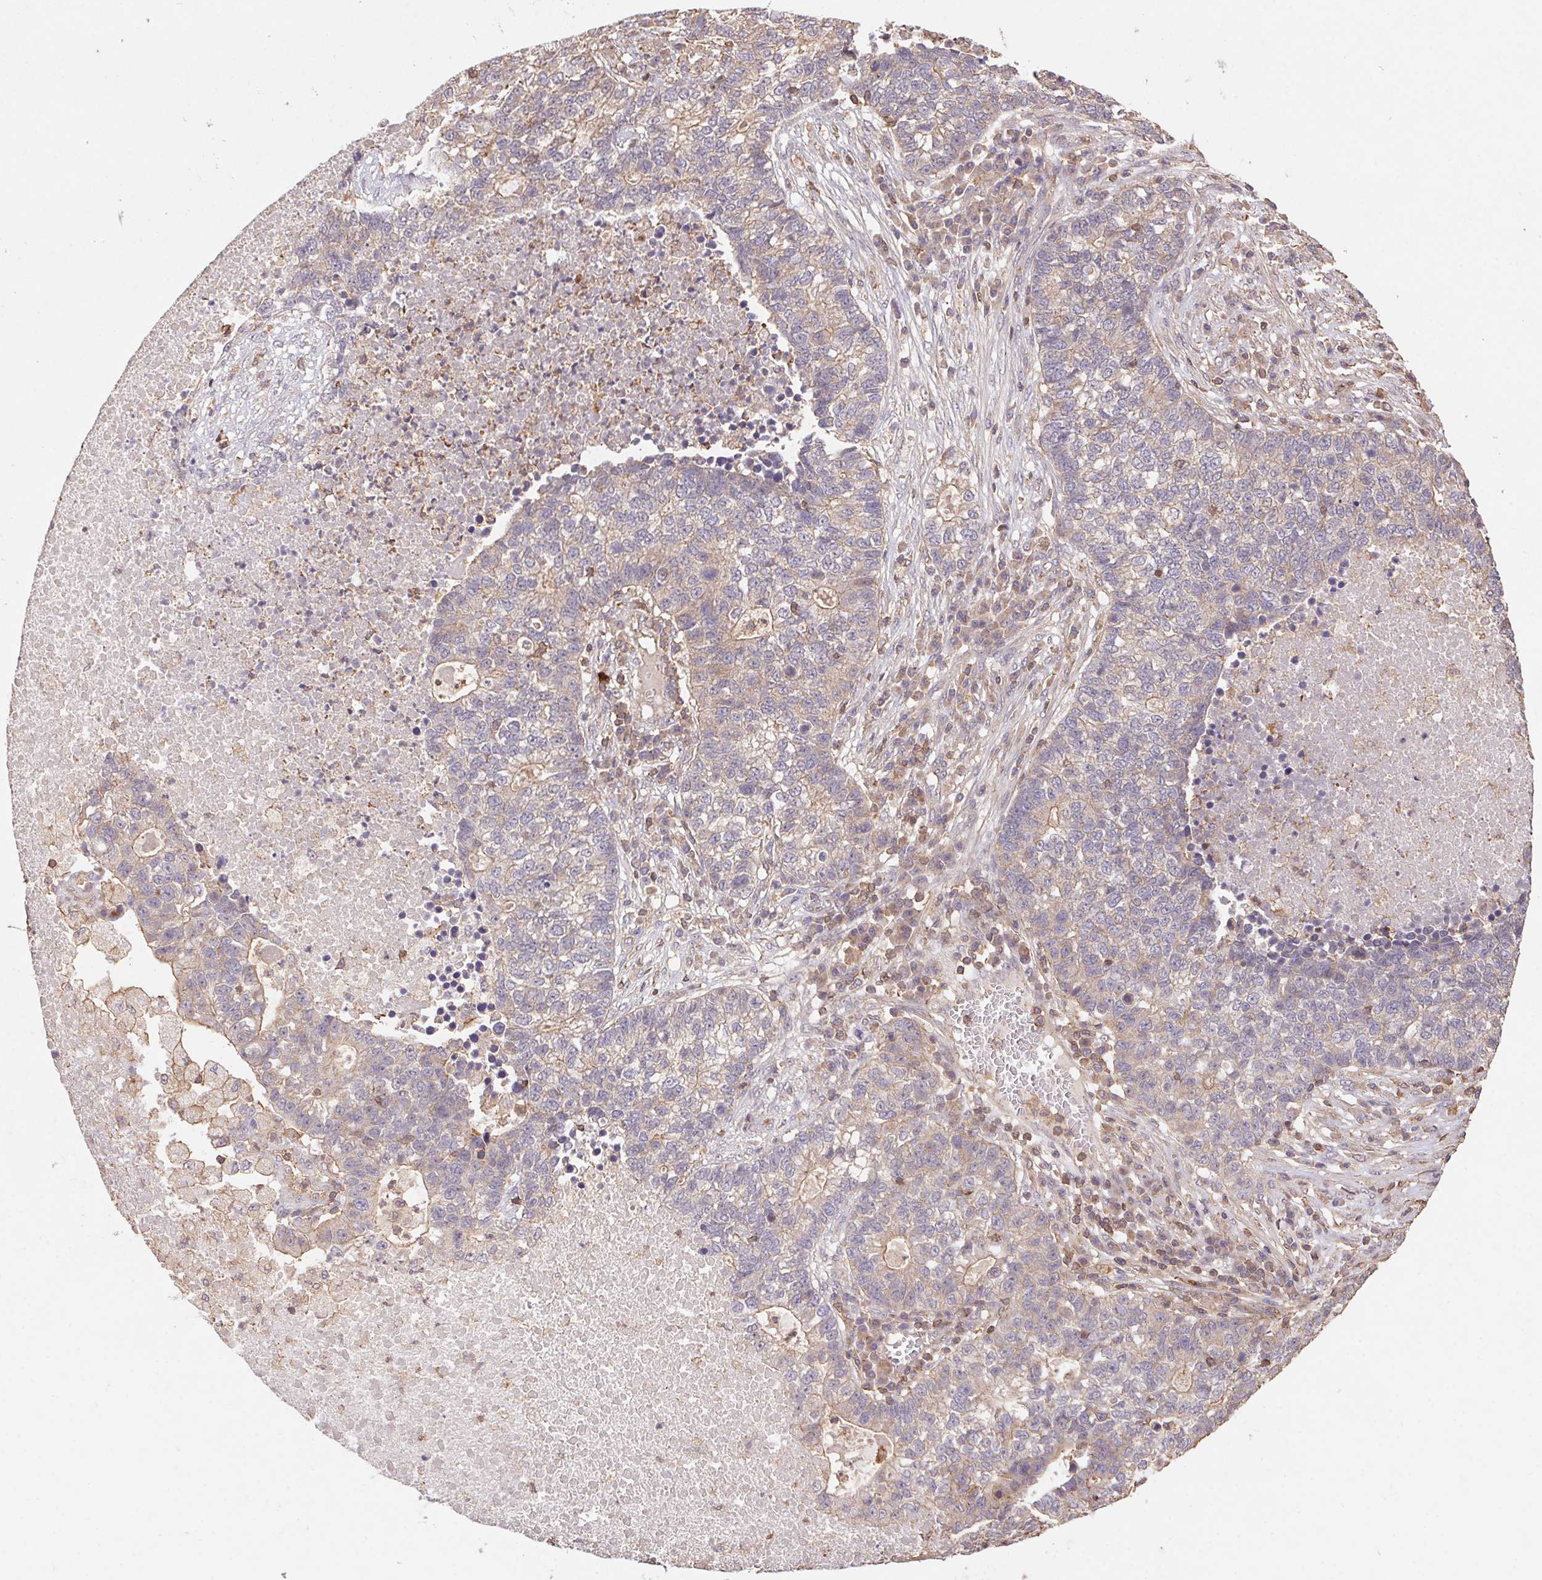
{"staining": {"intensity": "weak", "quantity": "<25%", "location": "cytoplasmic/membranous"}, "tissue": "lung cancer", "cell_type": "Tumor cells", "image_type": "cancer", "snomed": [{"axis": "morphology", "description": "Adenocarcinoma, NOS"}, {"axis": "topography", "description": "Lung"}], "caption": "Immunohistochemical staining of adenocarcinoma (lung) displays no significant staining in tumor cells.", "gene": "ATG10", "patient": {"sex": "male", "age": 57}}